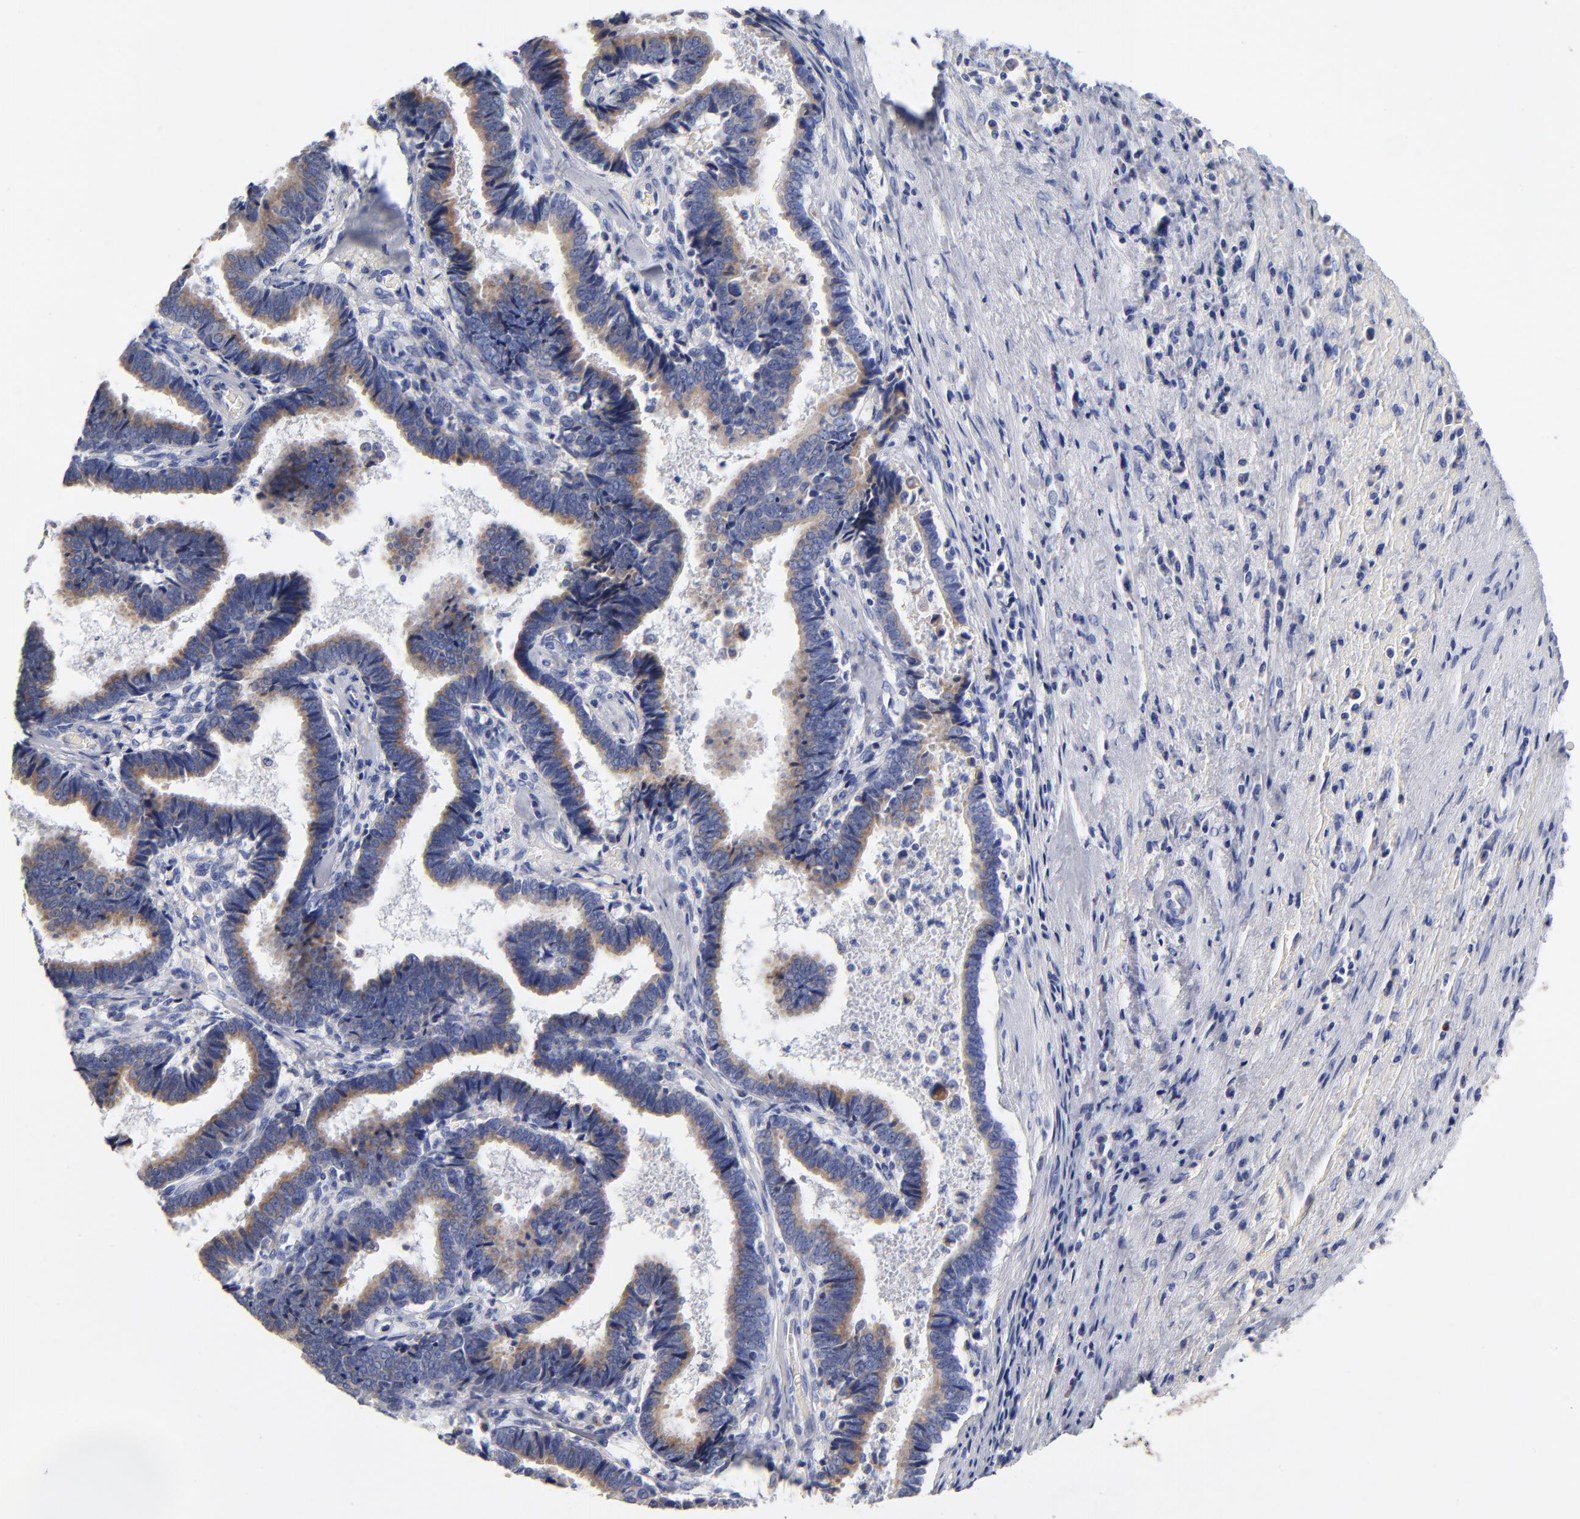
{"staining": {"intensity": "weak", "quantity": ">75%", "location": "cytoplasmic/membranous"}, "tissue": "liver cancer", "cell_type": "Tumor cells", "image_type": "cancer", "snomed": [{"axis": "morphology", "description": "Cholangiocarcinoma"}, {"axis": "topography", "description": "Liver"}], "caption": "Immunohistochemical staining of human liver cholangiocarcinoma reveals weak cytoplasmic/membranous protein expression in approximately >75% of tumor cells.", "gene": "PTP4A1", "patient": {"sex": "male", "age": 57}}